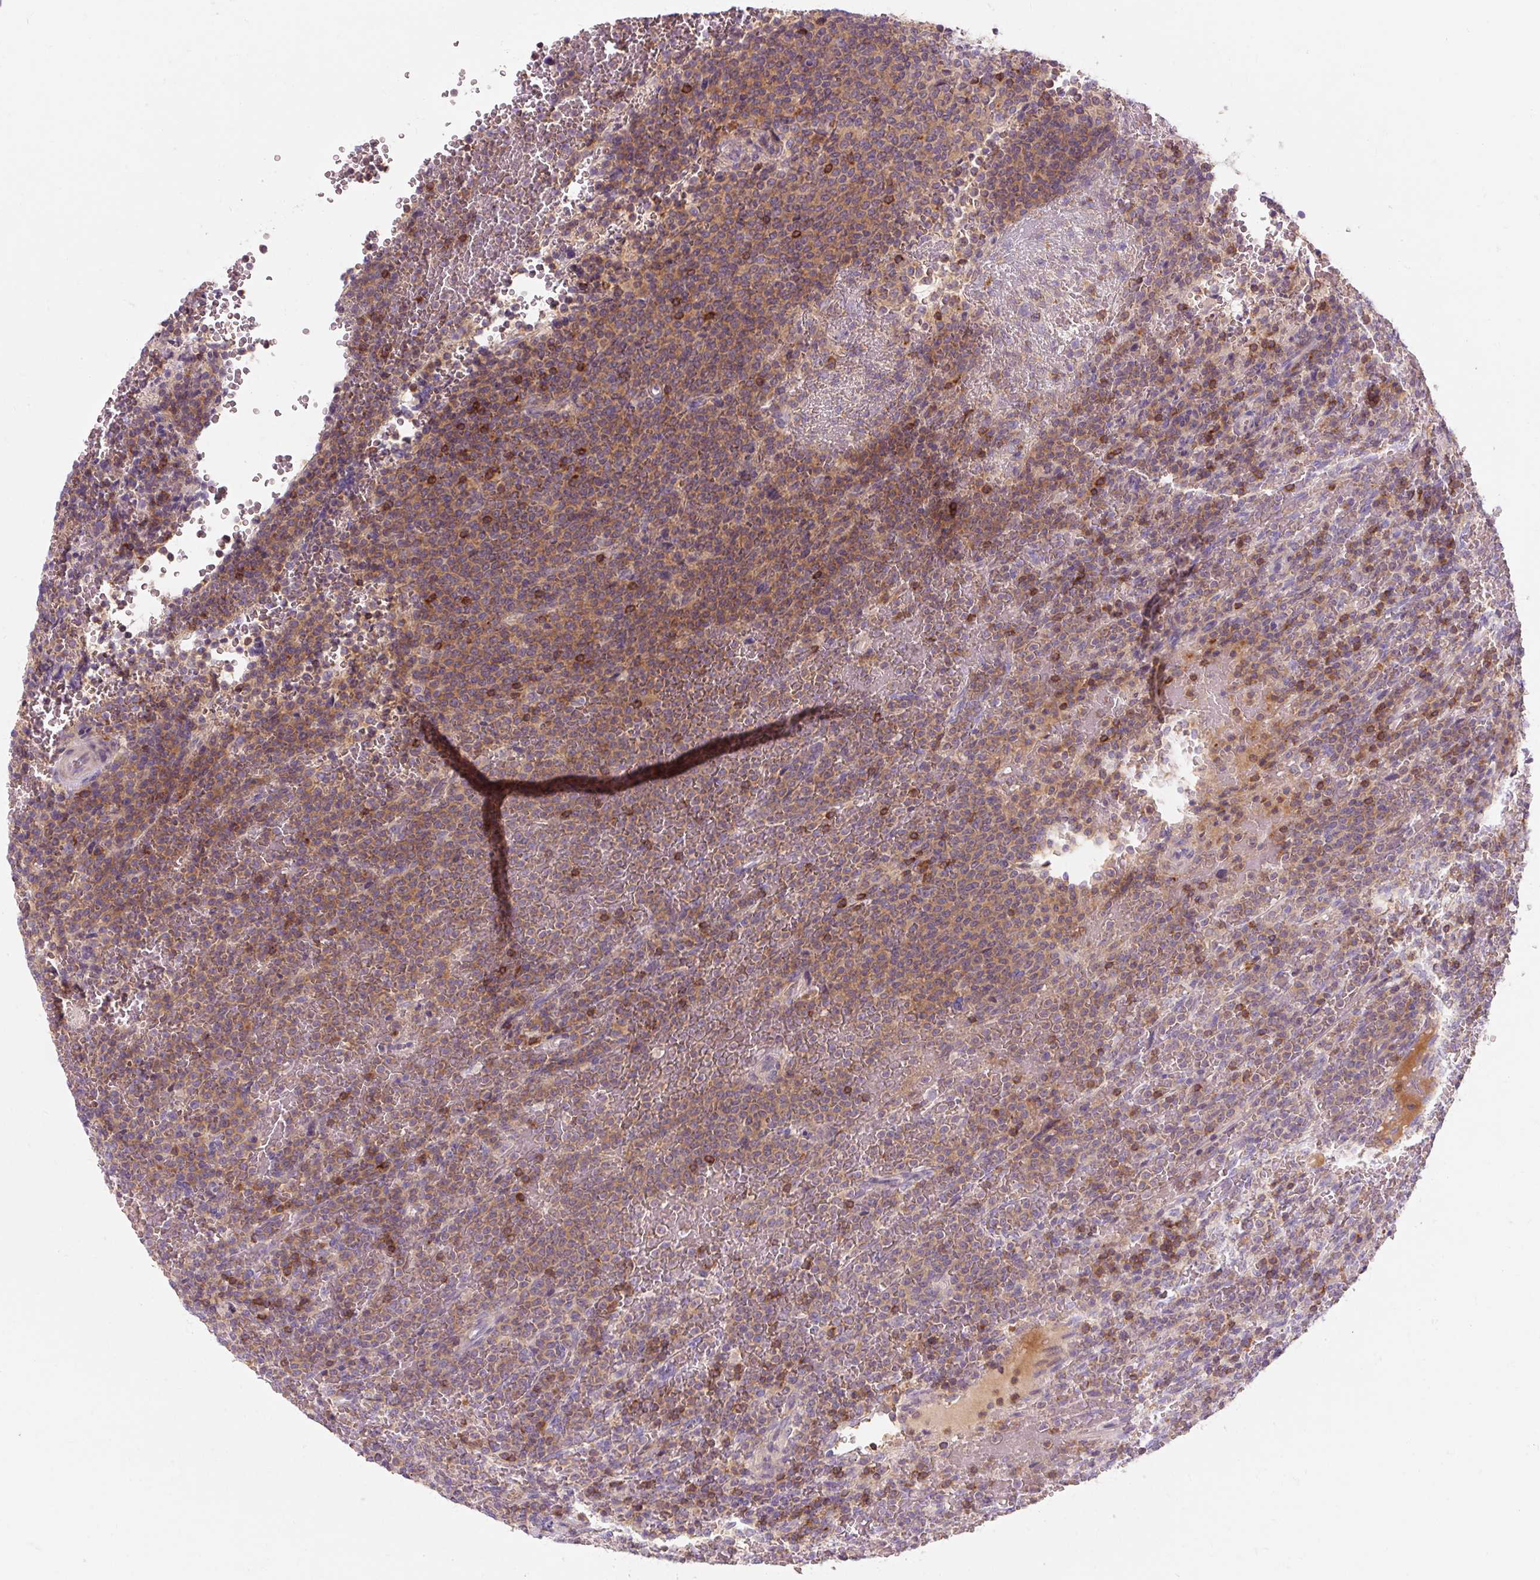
{"staining": {"intensity": "moderate", "quantity": ">75%", "location": "cytoplasmic/membranous"}, "tissue": "lymphoma", "cell_type": "Tumor cells", "image_type": "cancer", "snomed": [{"axis": "morphology", "description": "Malignant lymphoma, non-Hodgkin's type, Low grade"}, {"axis": "topography", "description": "Spleen"}], "caption": "Malignant lymphoma, non-Hodgkin's type (low-grade) tissue reveals moderate cytoplasmic/membranous expression in about >75% of tumor cells", "gene": "TIGD2", "patient": {"sex": "male", "age": 60}}